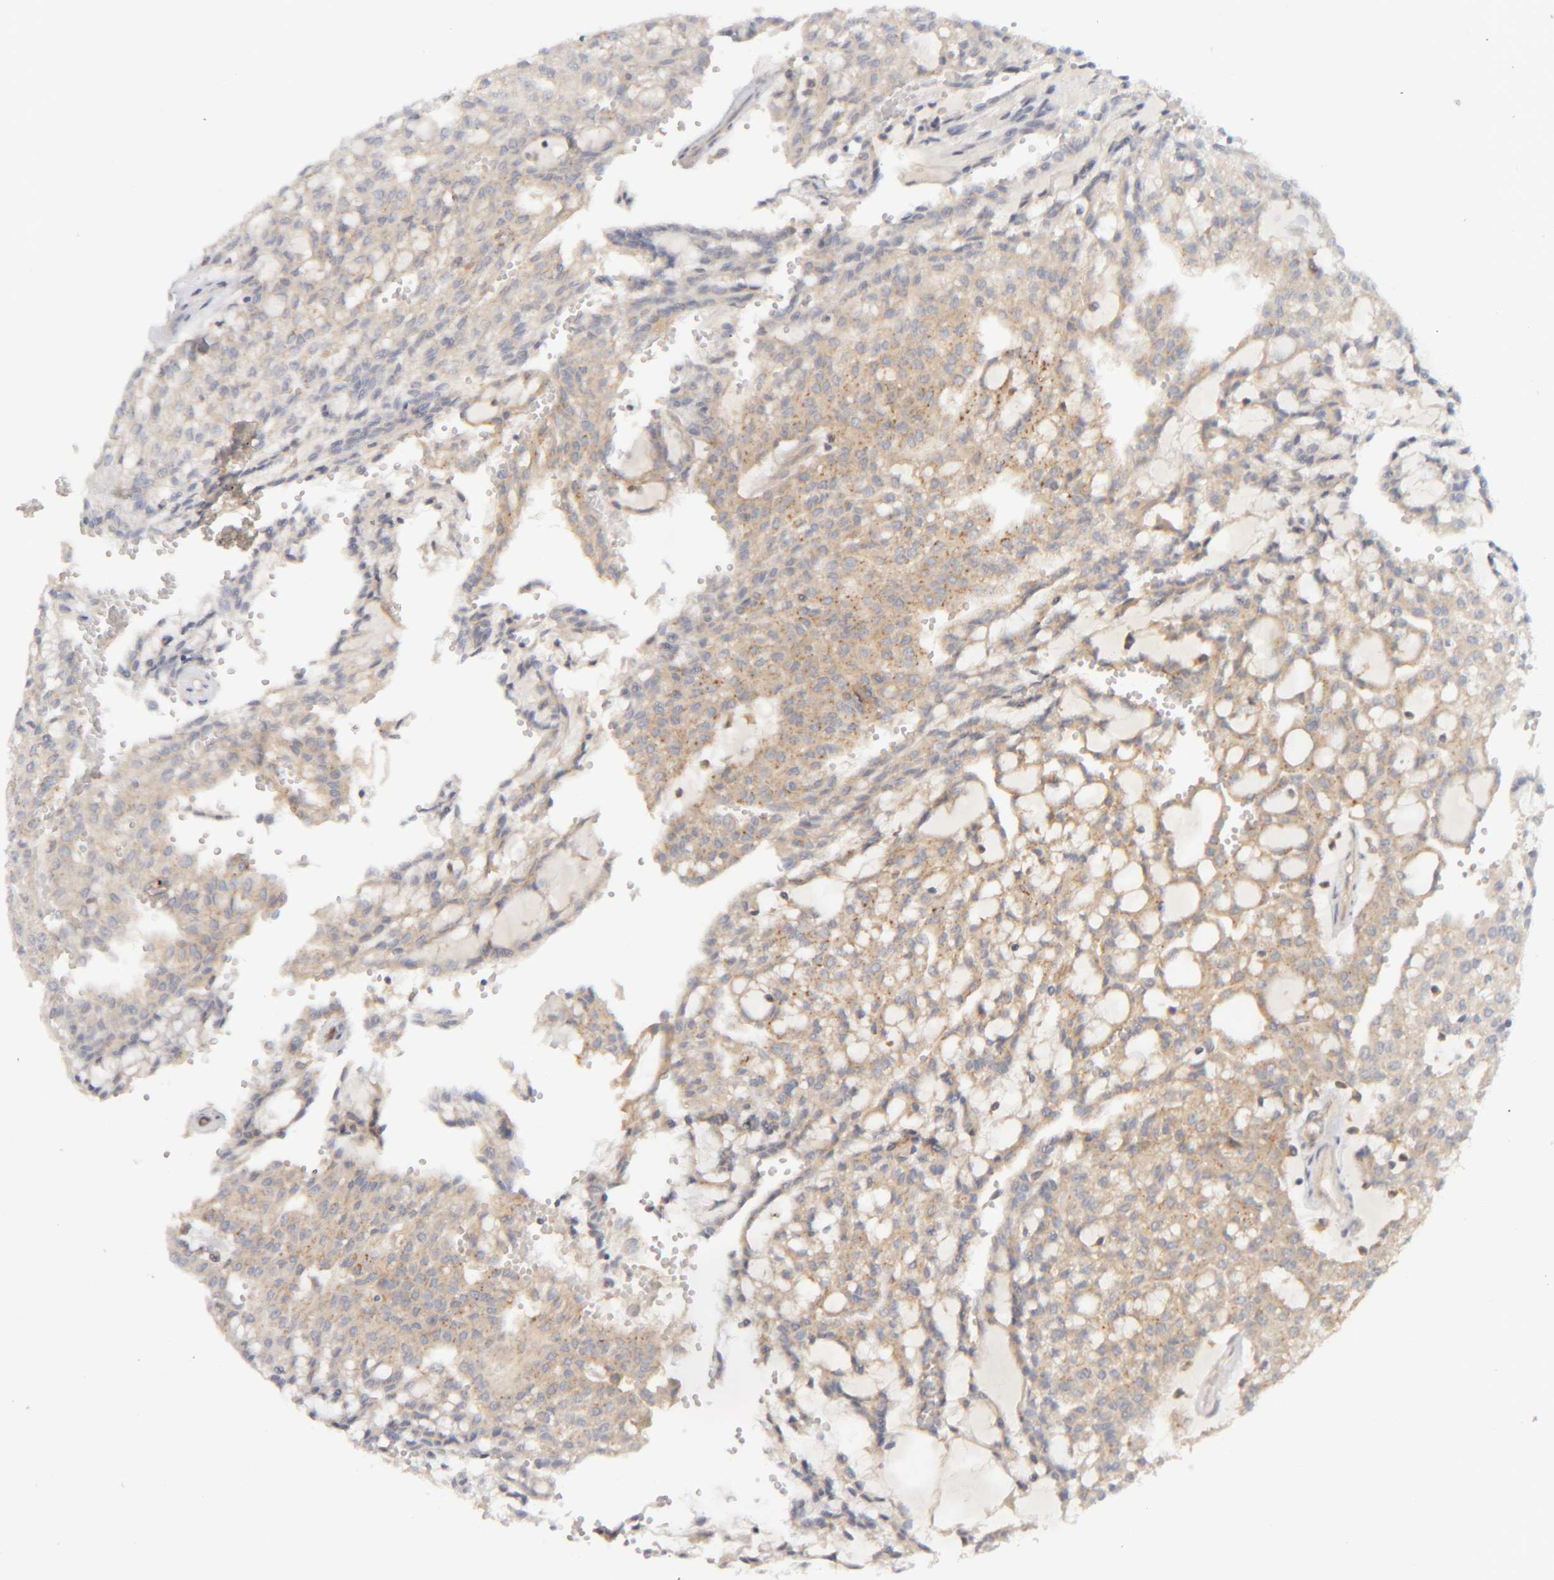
{"staining": {"intensity": "weak", "quantity": "25%-75%", "location": "cytoplasmic/membranous"}, "tissue": "renal cancer", "cell_type": "Tumor cells", "image_type": "cancer", "snomed": [{"axis": "morphology", "description": "Adenocarcinoma, NOS"}, {"axis": "topography", "description": "Kidney"}], "caption": "There is low levels of weak cytoplasmic/membranous positivity in tumor cells of renal cancer (adenocarcinoma), as demonstrated by immunohistochemical staining (brown color).", "gene": "TMEM192", "patient": {"sex": "male", "age": 63}}